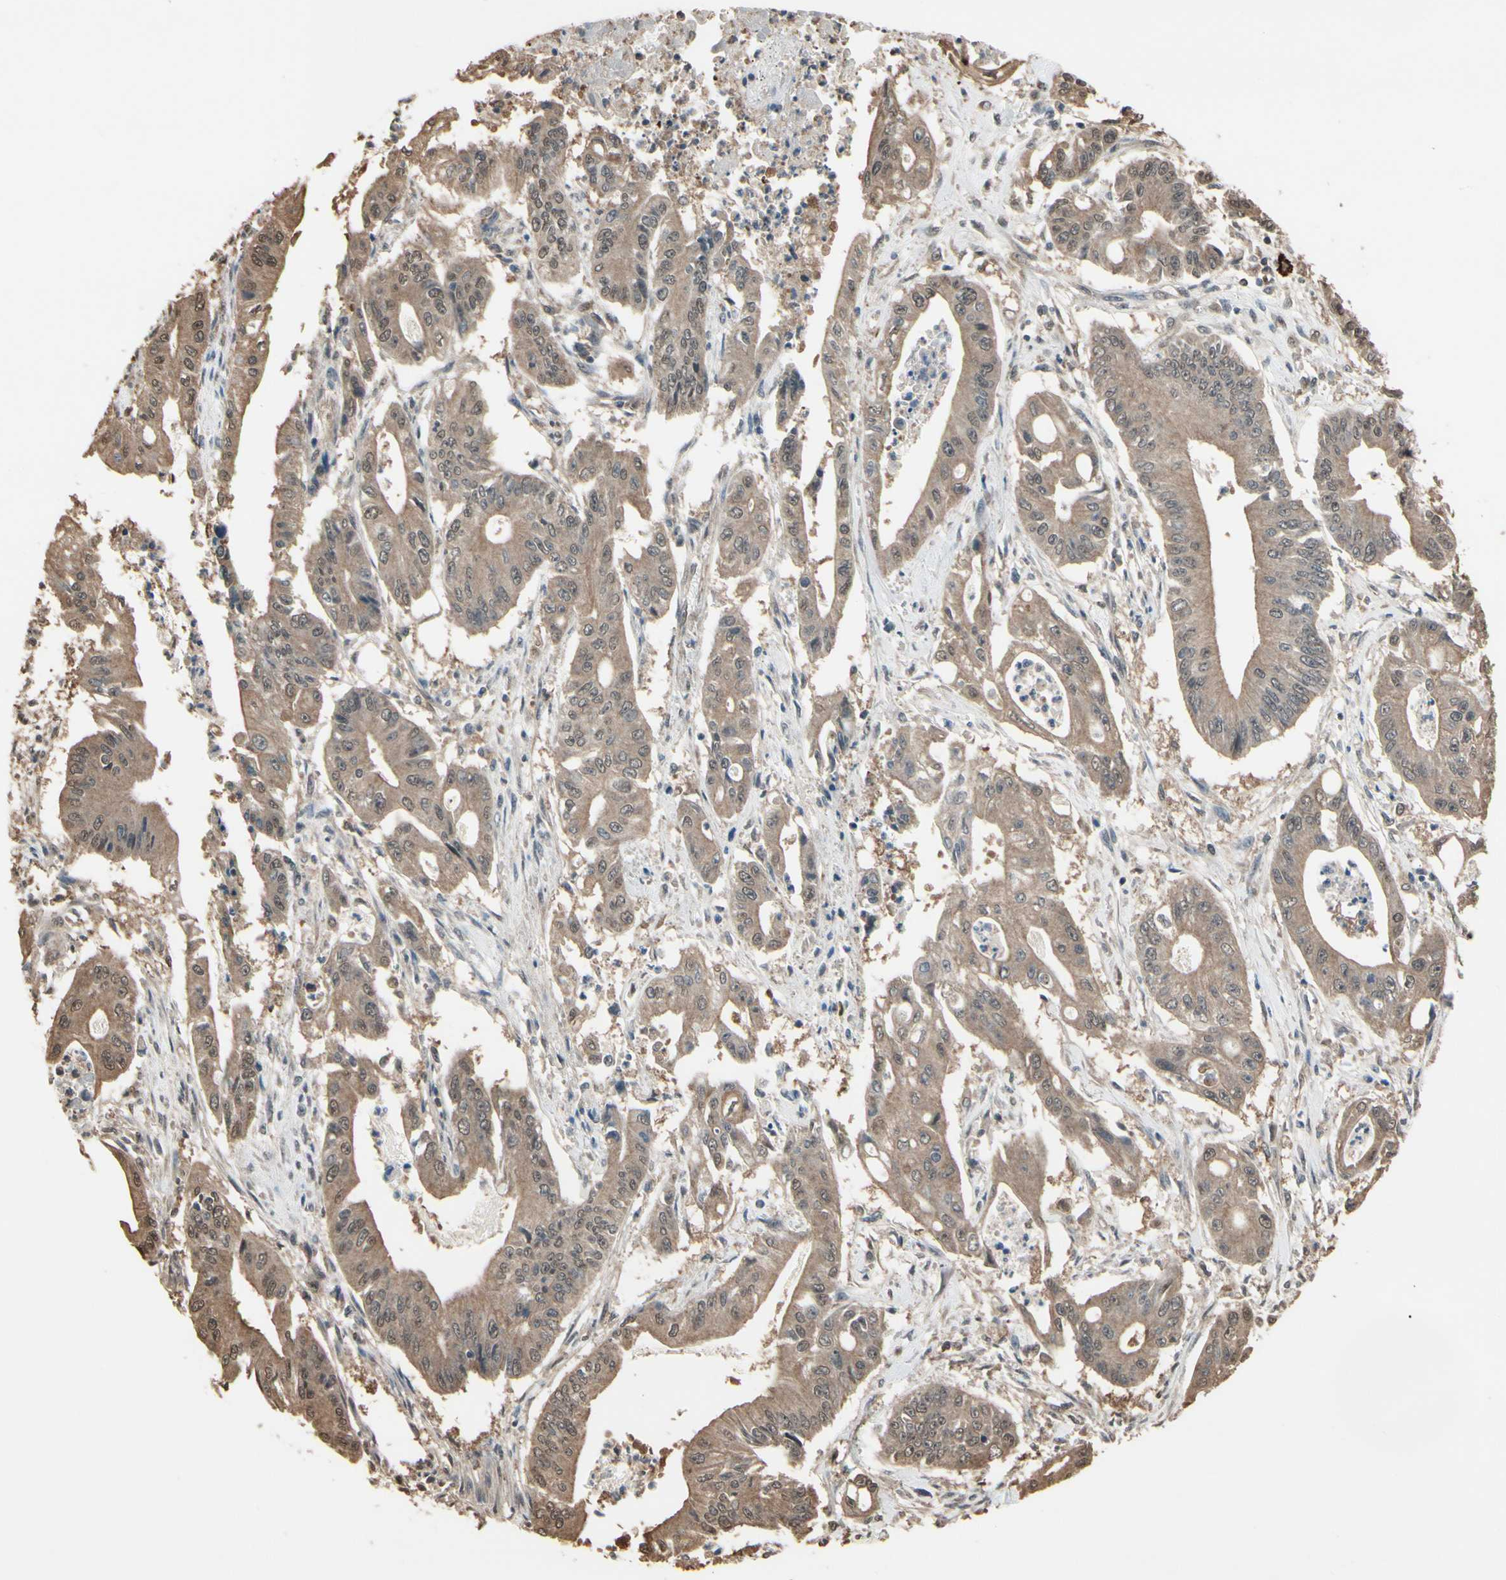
{"staining": {"intensity": "moderate", "quantity": ">75%", "location": "cytoplasmic/membranous,nuclear"}, "tissue": "pancreatic cancer", "cell_type": "Tumor cells", "image_type": "cancer", "snomed": [{"axis": "morphology", "description": "Normal tissue, NOS"}, {"axis": "topography", "description": "Lymph node"}], "caption": "A high-resolution micrograph shows immunohistochemistry (IHC) staining of pancreatic cancer, which shows moderate cytoplasmic/membranous and nuclear expression in approximately >75% of tumor cells. The staining was performed using DAB (3,3'-diaminobenzidine), with brown indicating positive protein expression. Nuclei are stained blue with hematoxylin.", "gene": "PNPLA7", "patient": {"sex": "male", "age": 62}}